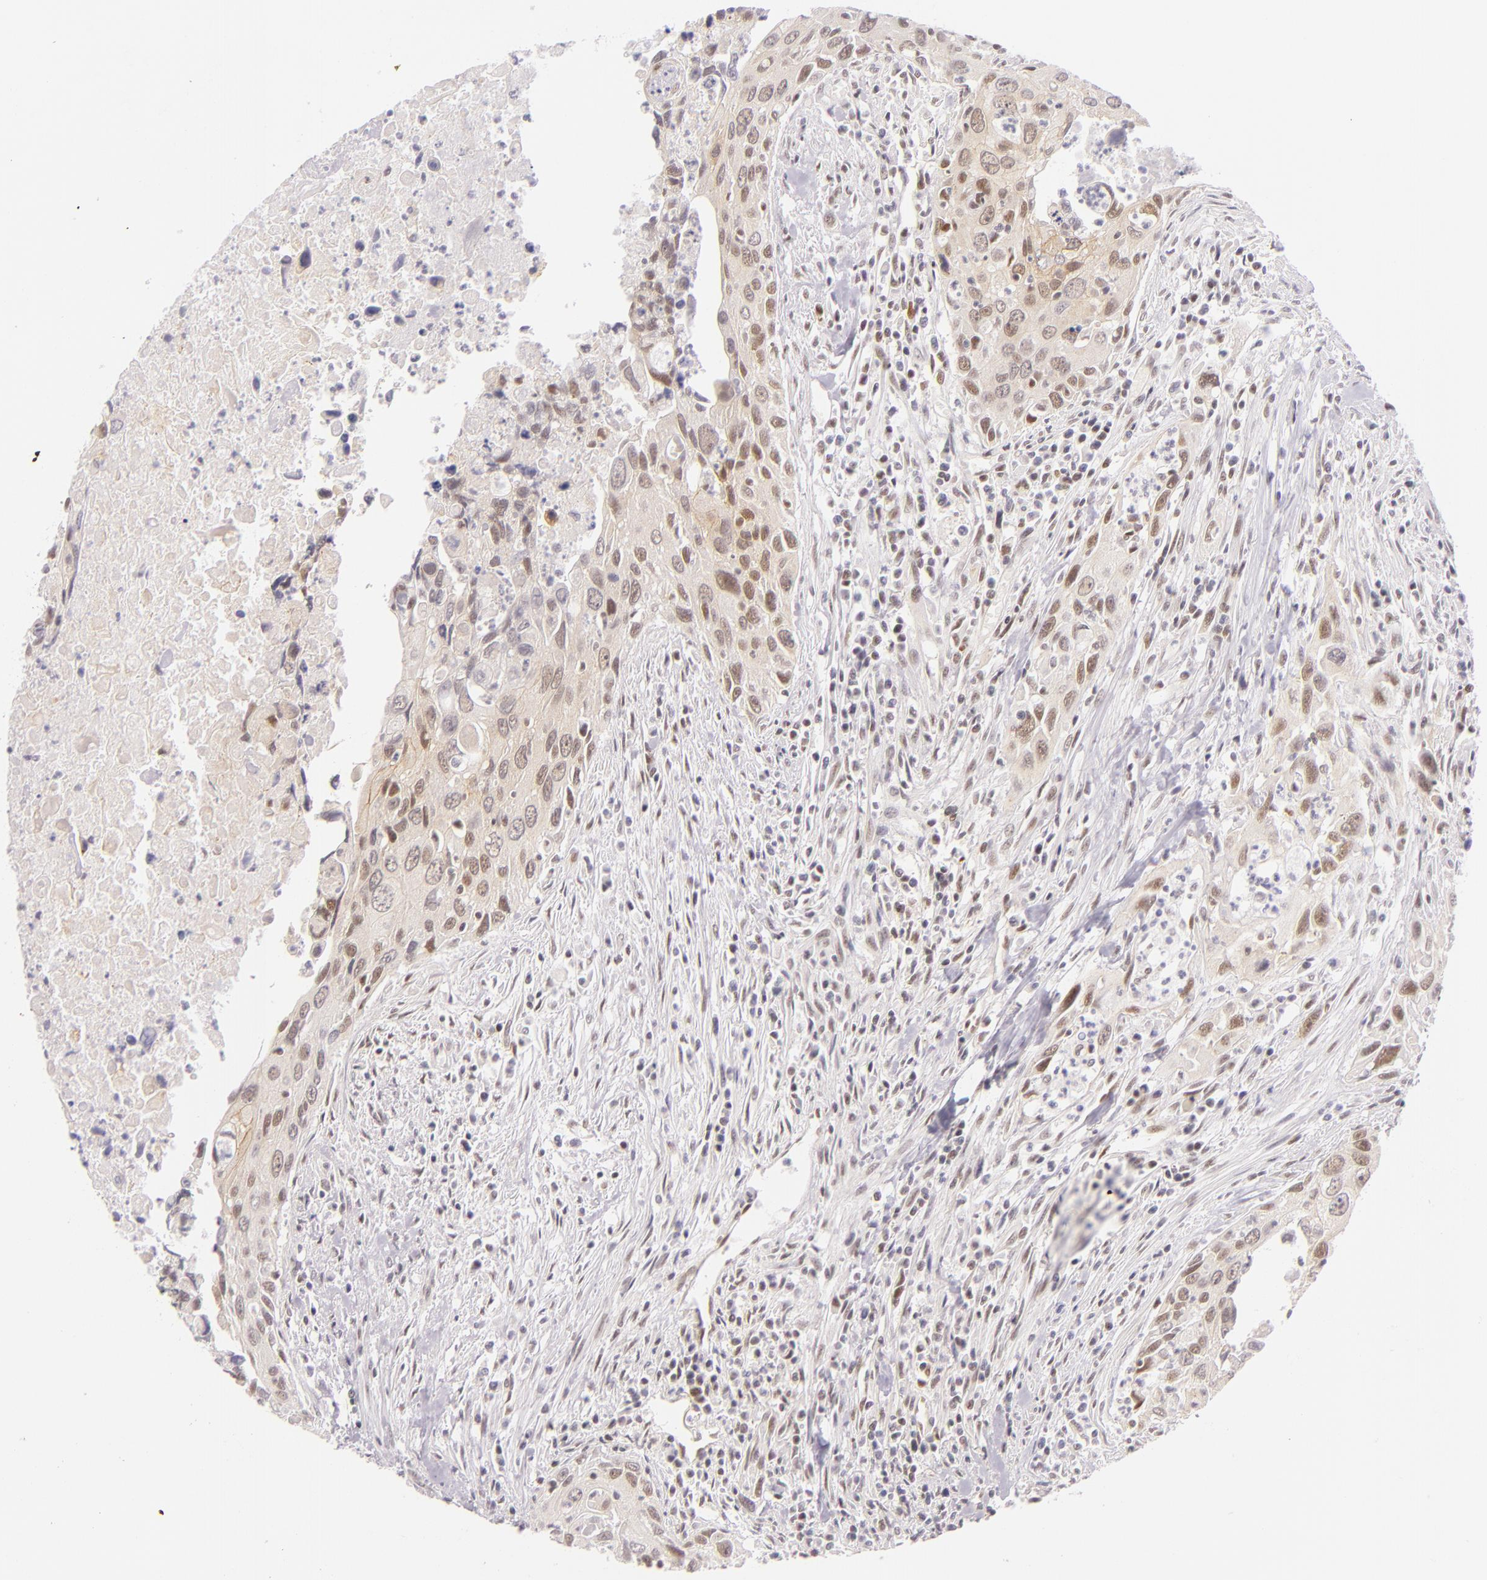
{"staining": {"intensity": "weak", "quantity": "25%-75%", "location": "cytoplasmic/membranous,nuclear"}, "tissue": "urothelial cancer", "cell_type": "Tumor cells", "image_type": "cancer", "snomed": [{"axis": "morphology", "description": "Urothelial carcinoma, High grade"}, {"axis": "topography", "description": "Urinary bladder"}], "caption": "About 25%-75% of tumor cells in urothelial cancer demonstrate weak cytoplasmic/membranous and nuclear protein positivity as visualized by brown immunohistochemical staining.", "gene": "BCL3", "patient": {"sex": "male", "age": 71}}